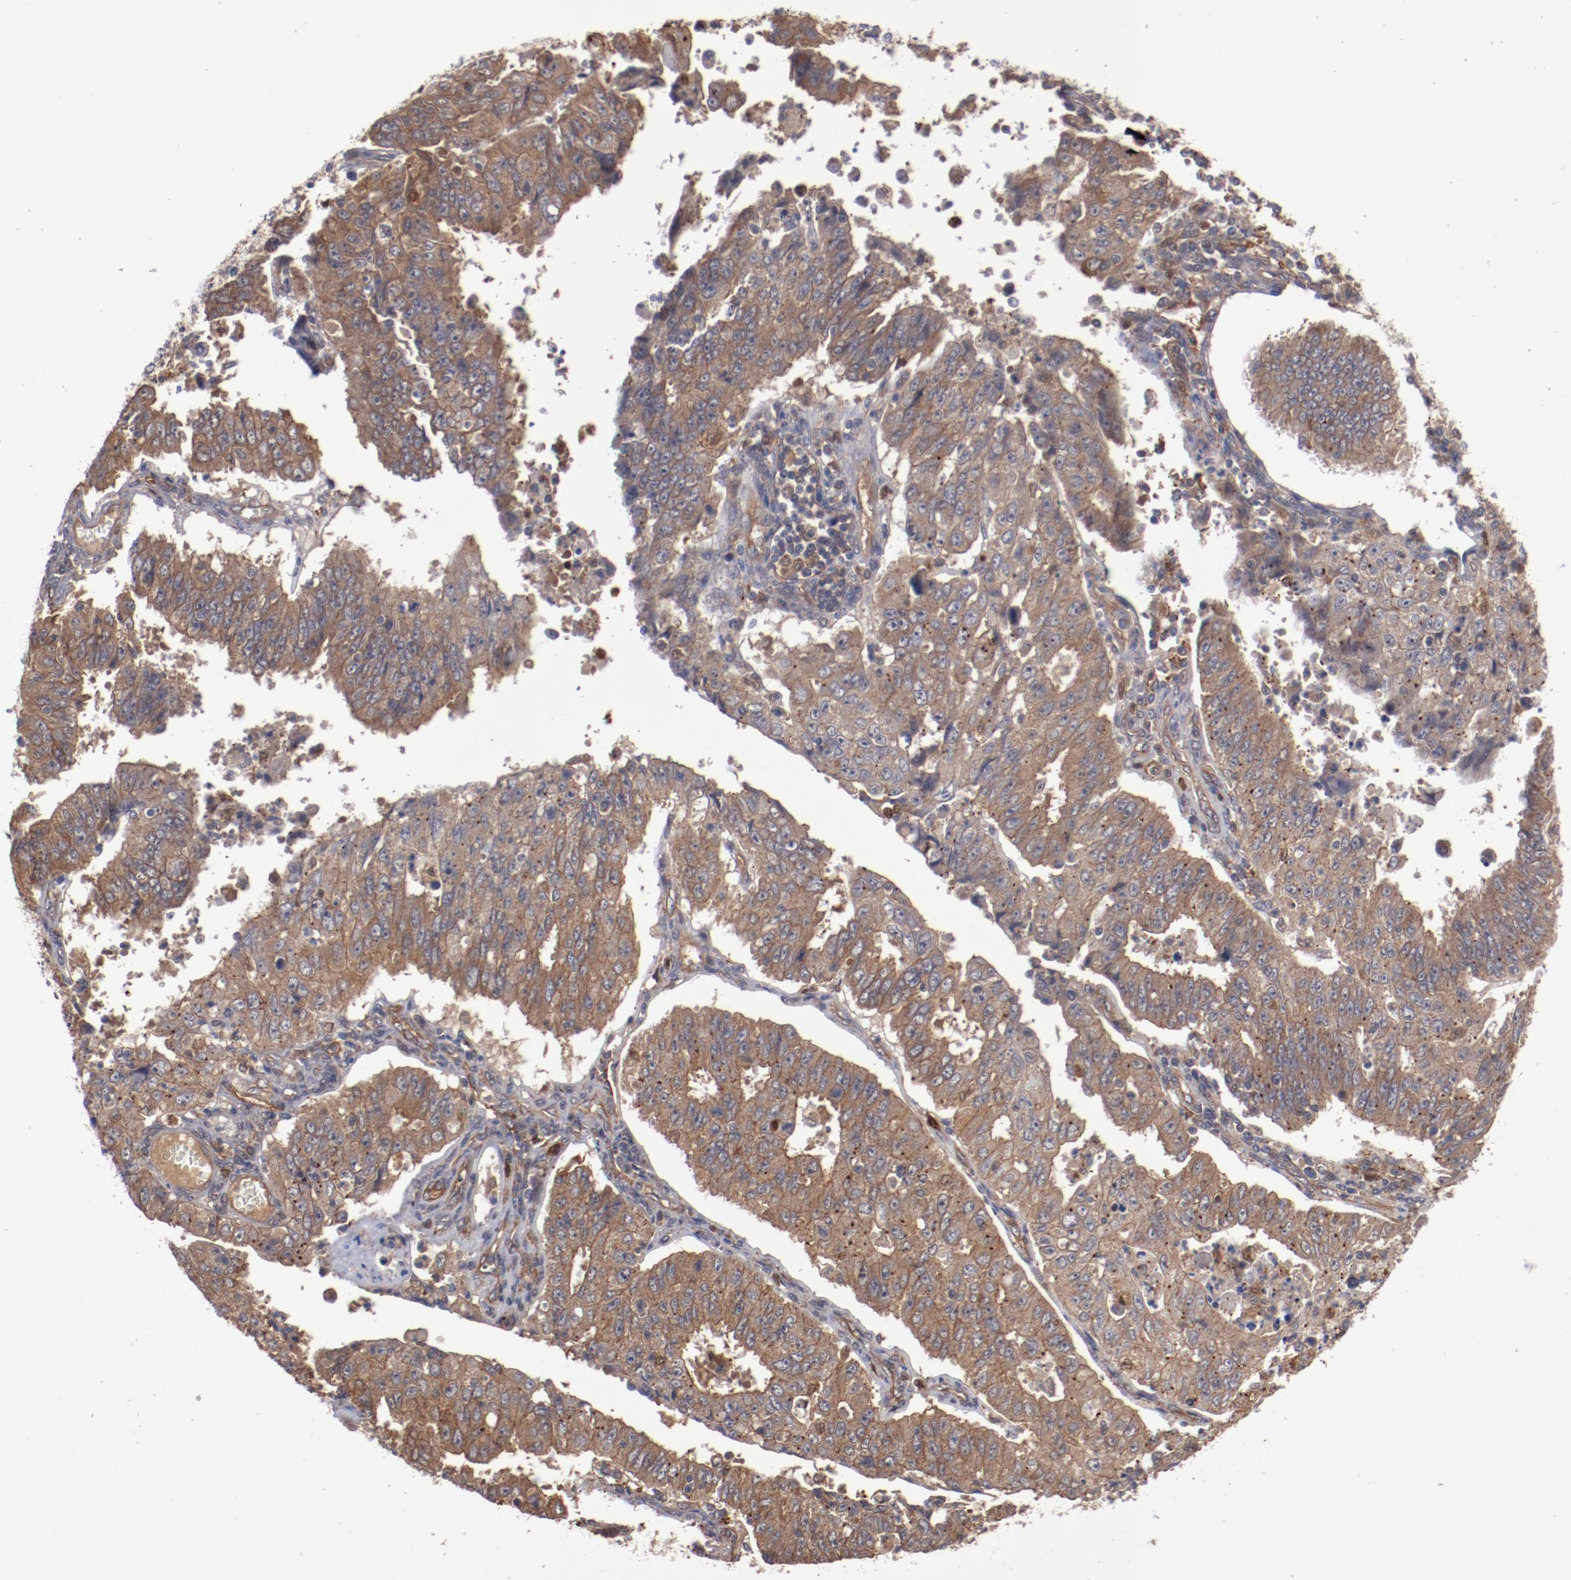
{"staining": {"intensity": "moderate", "quantity": ">75%", "location": "cytoplasmic/membranous"}, "tissue": "endometrial cancer", "cell_type": "Tumor cells", "image_type": "cancer", "snomed": [{"axis": "morphology", "description": "Adenocarcinoma, NOS"}, {"axis": "topography", "description": "Endometrium"}], "caption": "DAB immunohistochemical staining of endometrial cancer exhibits moderate cytoplasmic/membranous protein positivity in about >75% of tumor cells.", "gene": "DNAAF2", "patient": {"sex": "female", "age": 42}}